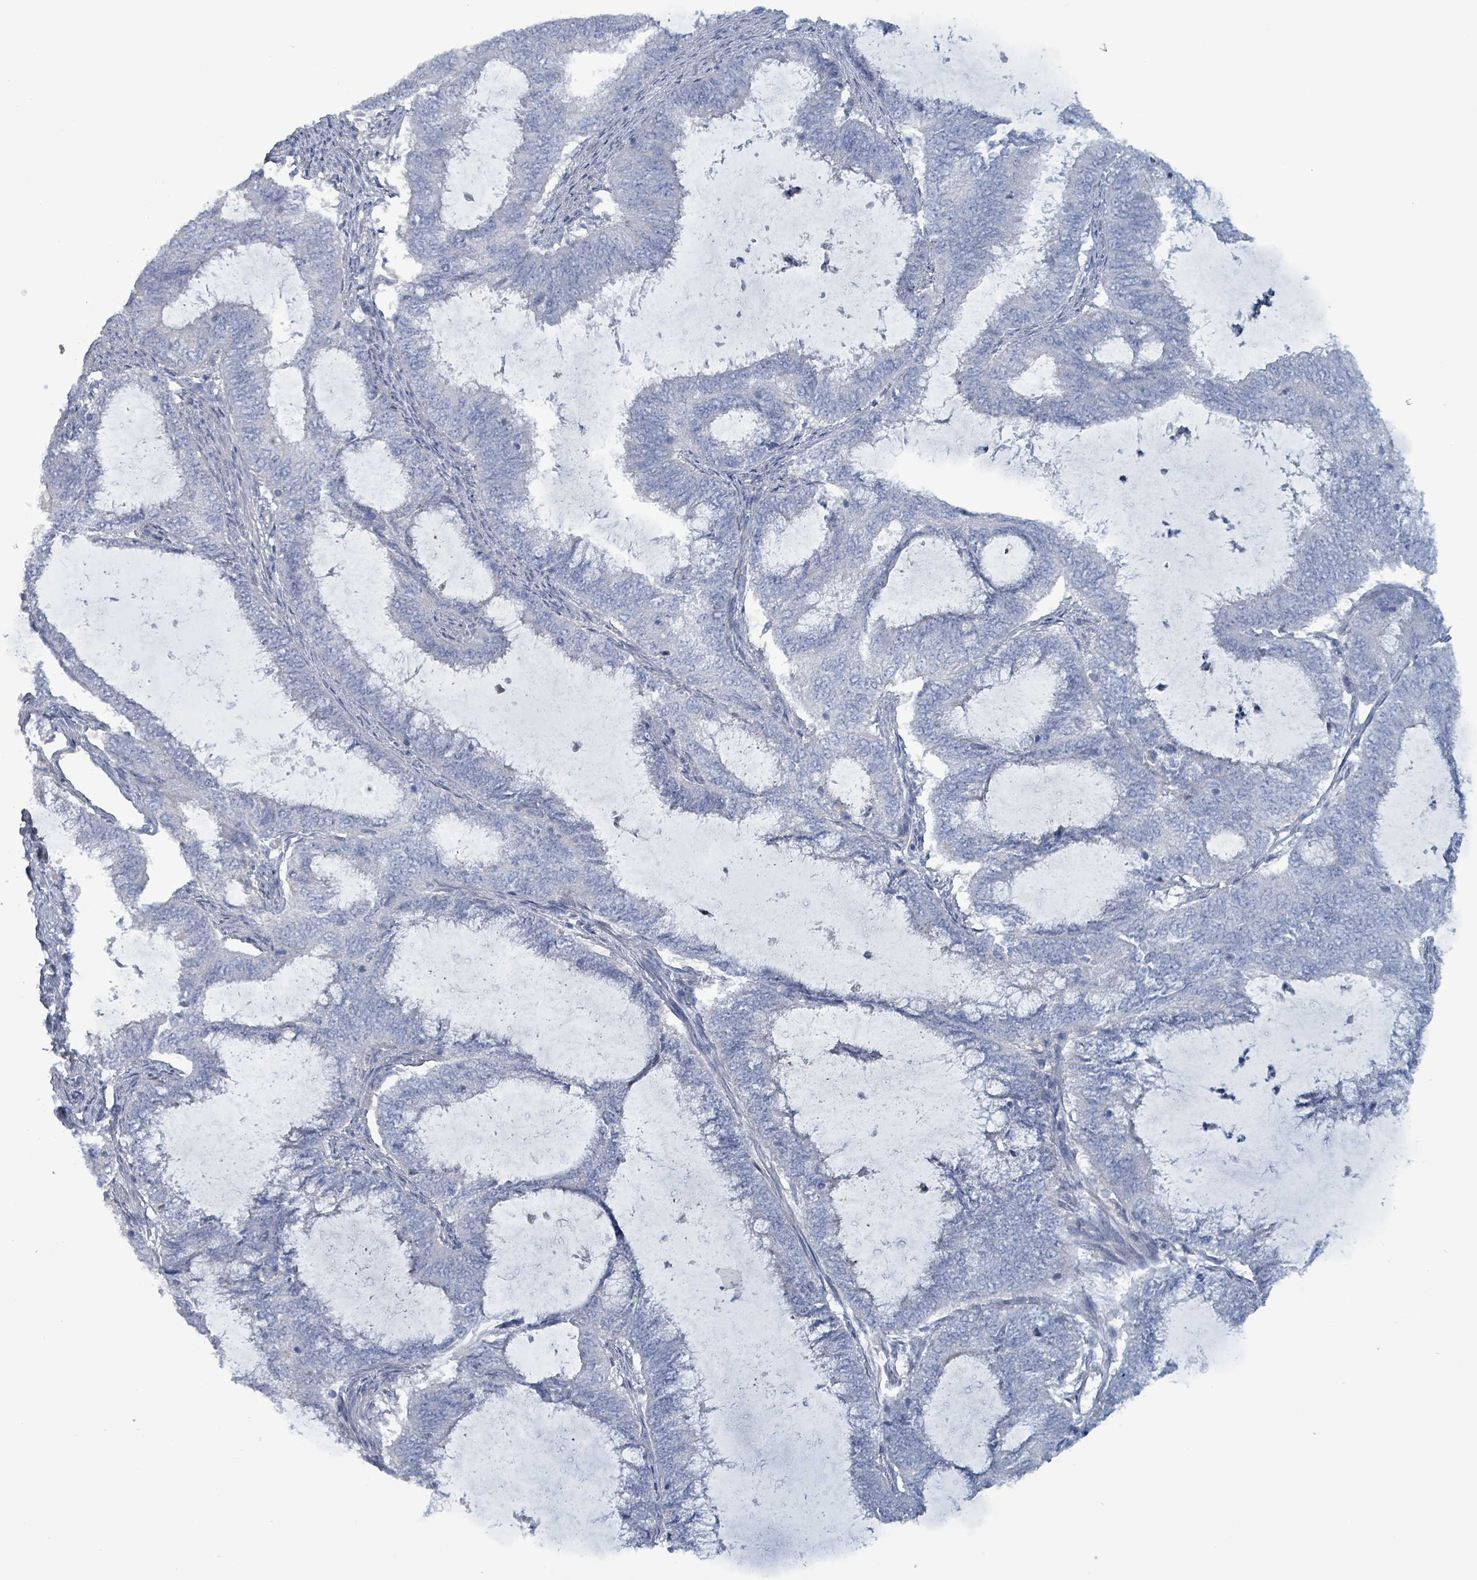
{"staining": {"intensity": "negative", "quantity": "none", "location": "none"}, "tissue": "endometrial cancer", "cell_type": "Tumor cells", "image_type": "cancer", "snomed": [{"axis": "morphology", "description": "Adenocarcinoma, NOS"}, {"axis": "topography", "description": "Endometrium"}], "caption": "Immunohistochemical staining of endometrial adenocarcinoma displays no significant staining in tumor cells. Nuclei are stained in blue.", "gene": "TAAR5", "patient": {"sex": "female", "age": 51}}